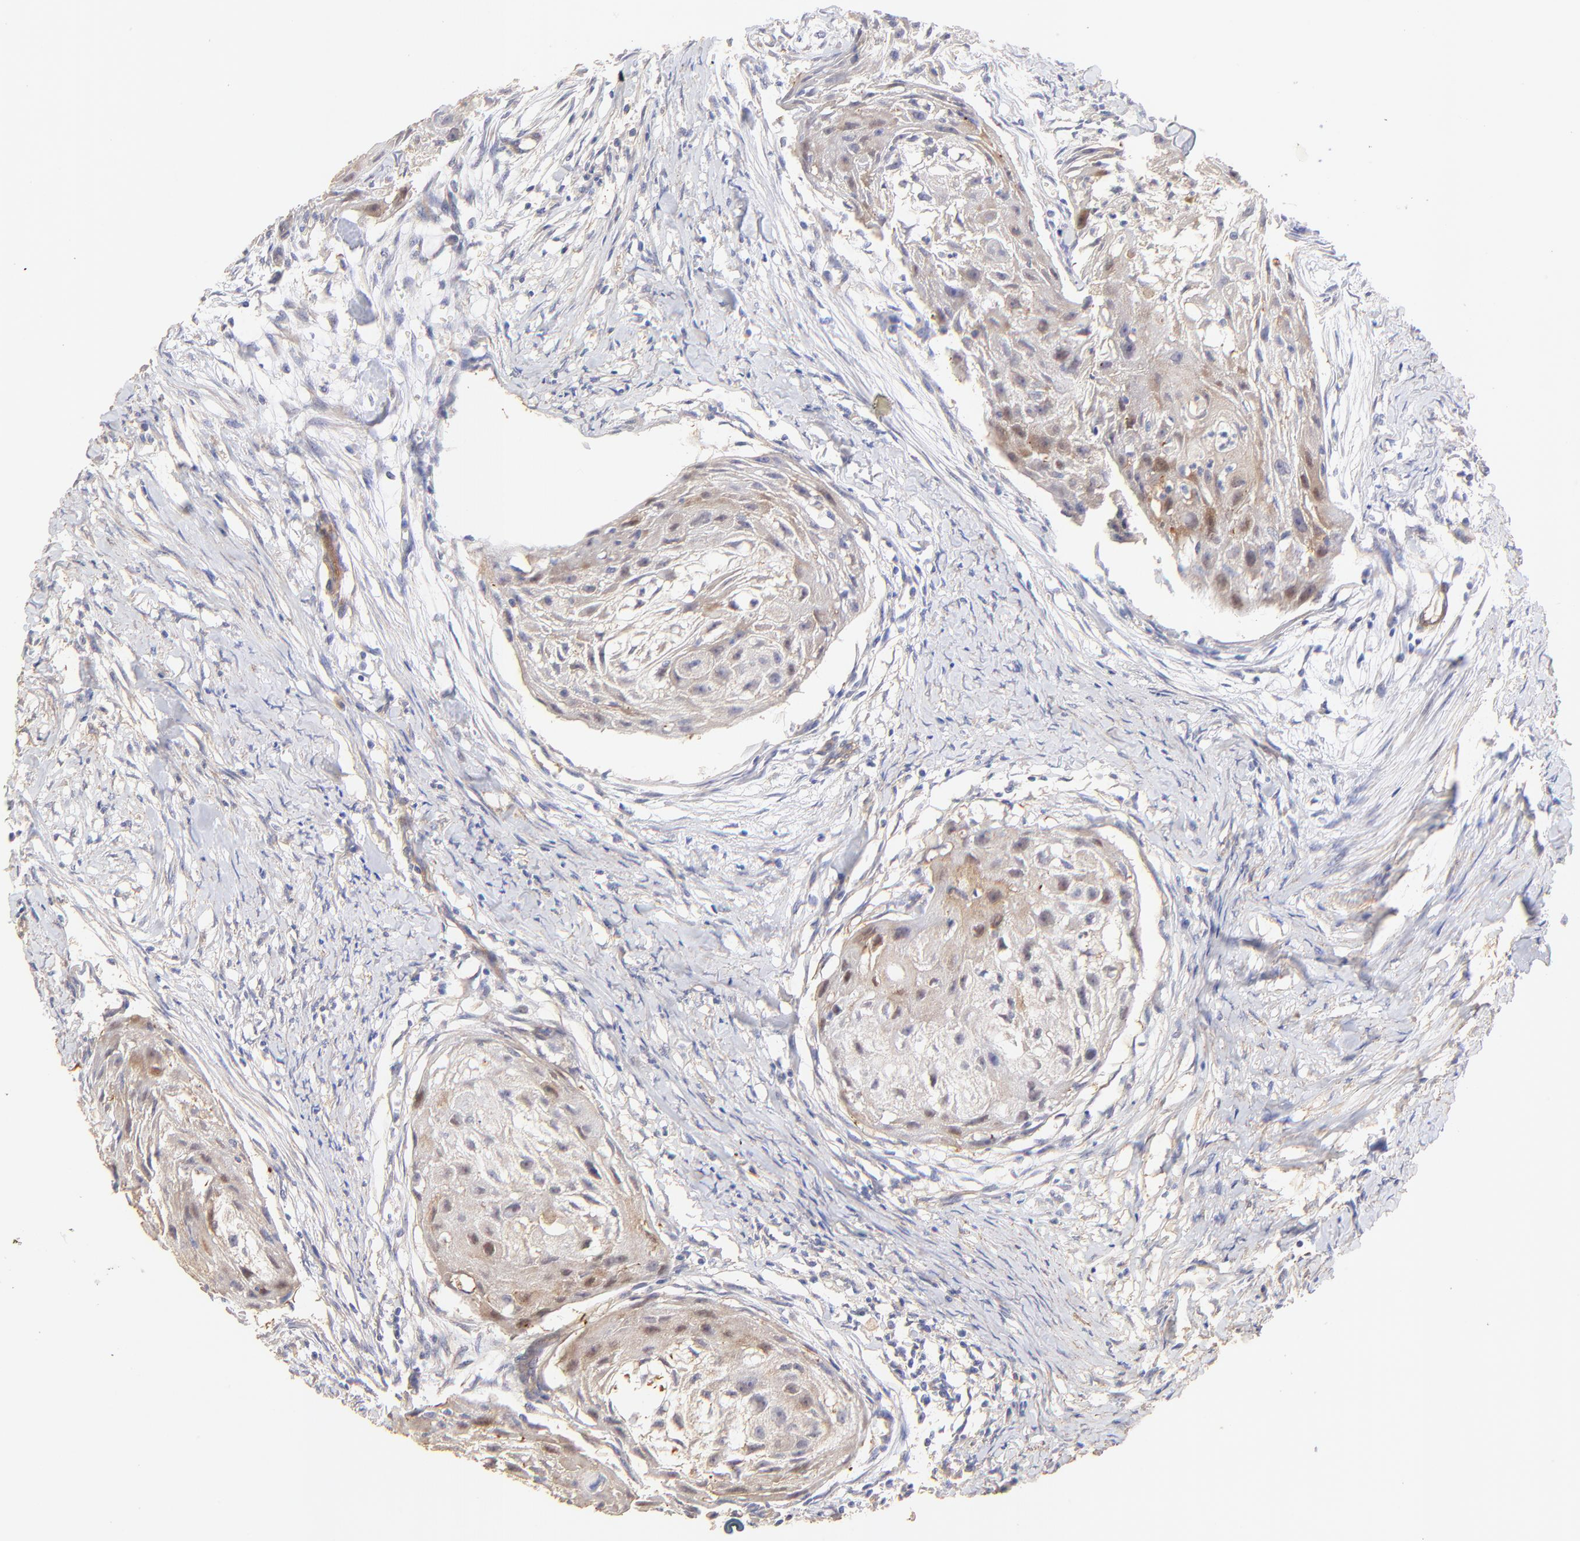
{"staining": {"intensity": "moderate", "quantity": "25%-75%", "location": "cytoplasmic/membranous,nuclear"}, "tissue": "head and neck cancer", "cell_type": "Tumor cells", "image_type": "cancer", "snomed": [{"axis": "morphology", "description": "Squamous cell carcinoma, NOS"}, {"axis": "topography", "description": "Head-Neck"}], "caption": "Head and neck cancer (squamous cell carcinoma) stained for a protein shows moderate cytoplasmic/membranous and nuclear positivity in tumor cells.", "gene": "ACTRT1", "patient": {"sex": "male", "age": 64}}